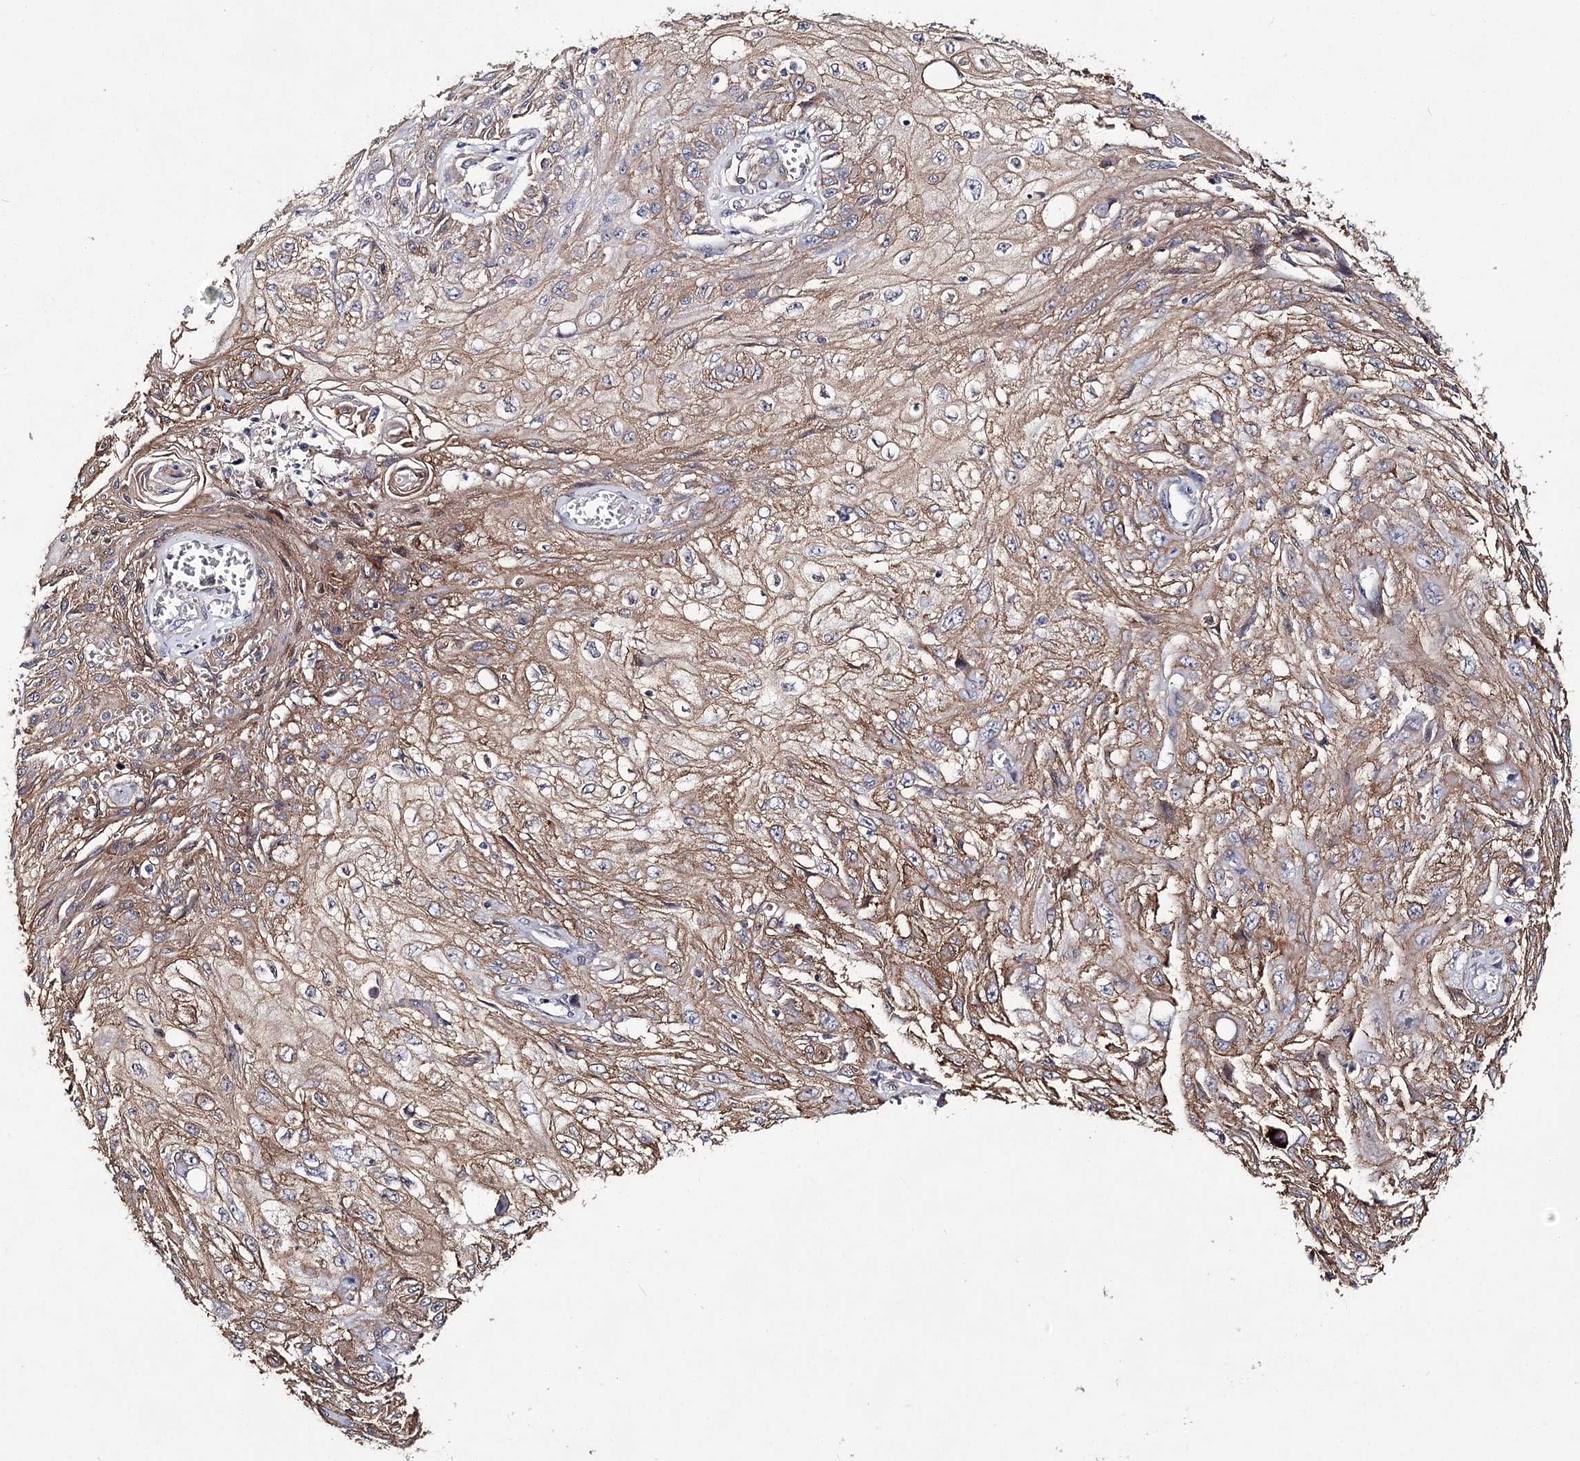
{"staining": {"intensity": "moderate", "quantity": ">75%", "location": "cytoplasmic/membranous"}, "tissue": "skin cancer", "cell_type": "Tumor cells", "image_type": "cancer", "snomed": [{"axis": "morphology", "description": "Squamous cell carcinoma, NOS"}, {"axis": "topography", "description": "Skin"}], "caption": "Brown immunohistochemical staining in human skin cancer demonstrates moderate cytoplasmic/membranous staining in approximately >75% of tumor cells.", "gene": "TMEM218", "patient": {"sex": "male", "age": 75}}